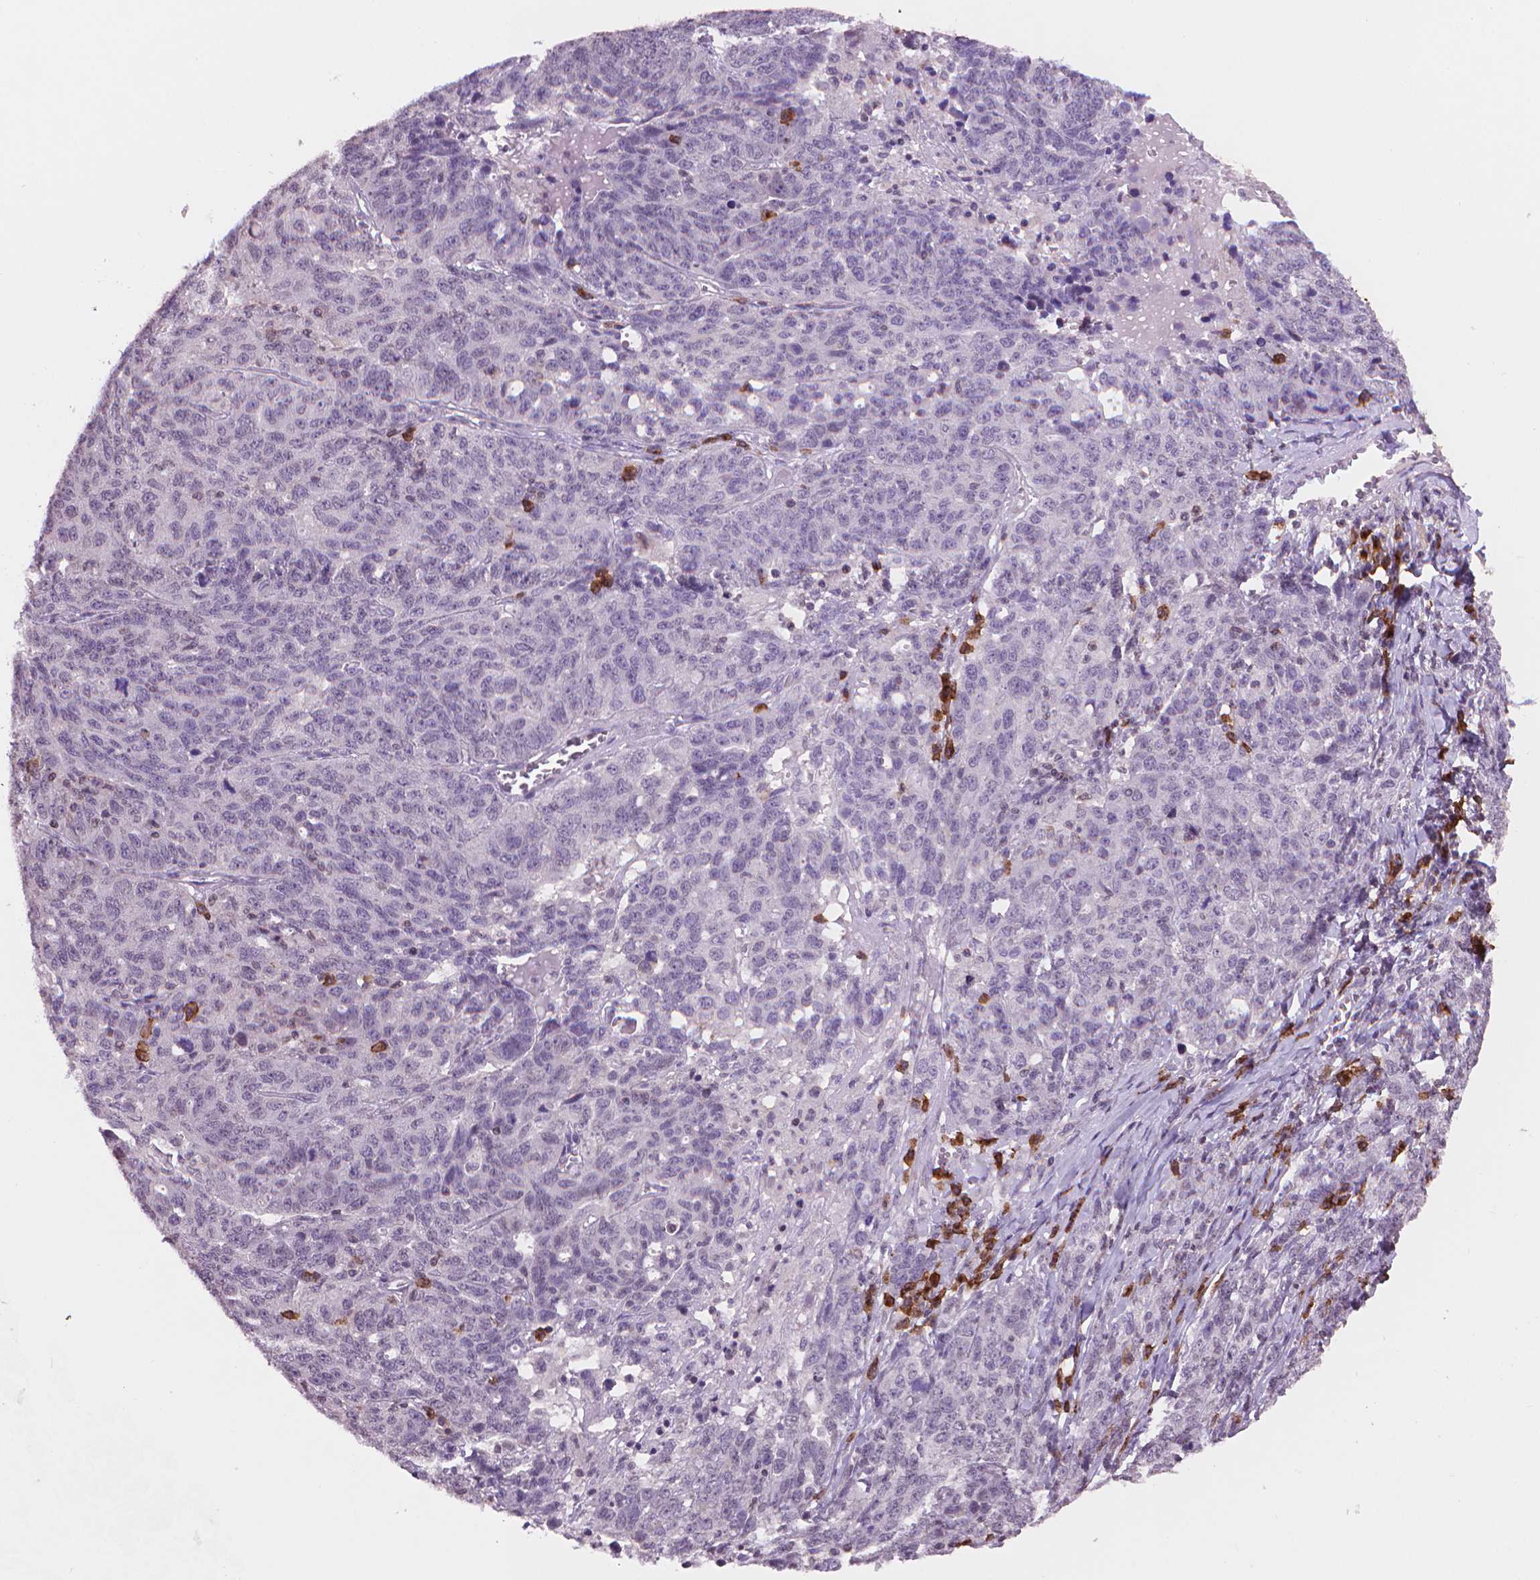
{"staining": {"intensity": "moderate", "quantity": "<25%", "location": "cytoplasmic/membranous"}, "tissue": "ovarian cancer", "cell_type": "Tumor cells", "image_type": "cancer", "snomed": [{"axis": "morphology", "description": "Cystadenocarcinoma, serous, NOS"}, {"axis": "topography", "description": "Ovary"}], "caption": "Moderate cytoplasmic/membranous expression for a protein is present in about <25% of tumor cells of serous cystadenocarcinoma (ovarian) using immunohistochemistry (IHC).", "gene": "TMEM184A", "patient": {"sex": "female", "age": 71}}